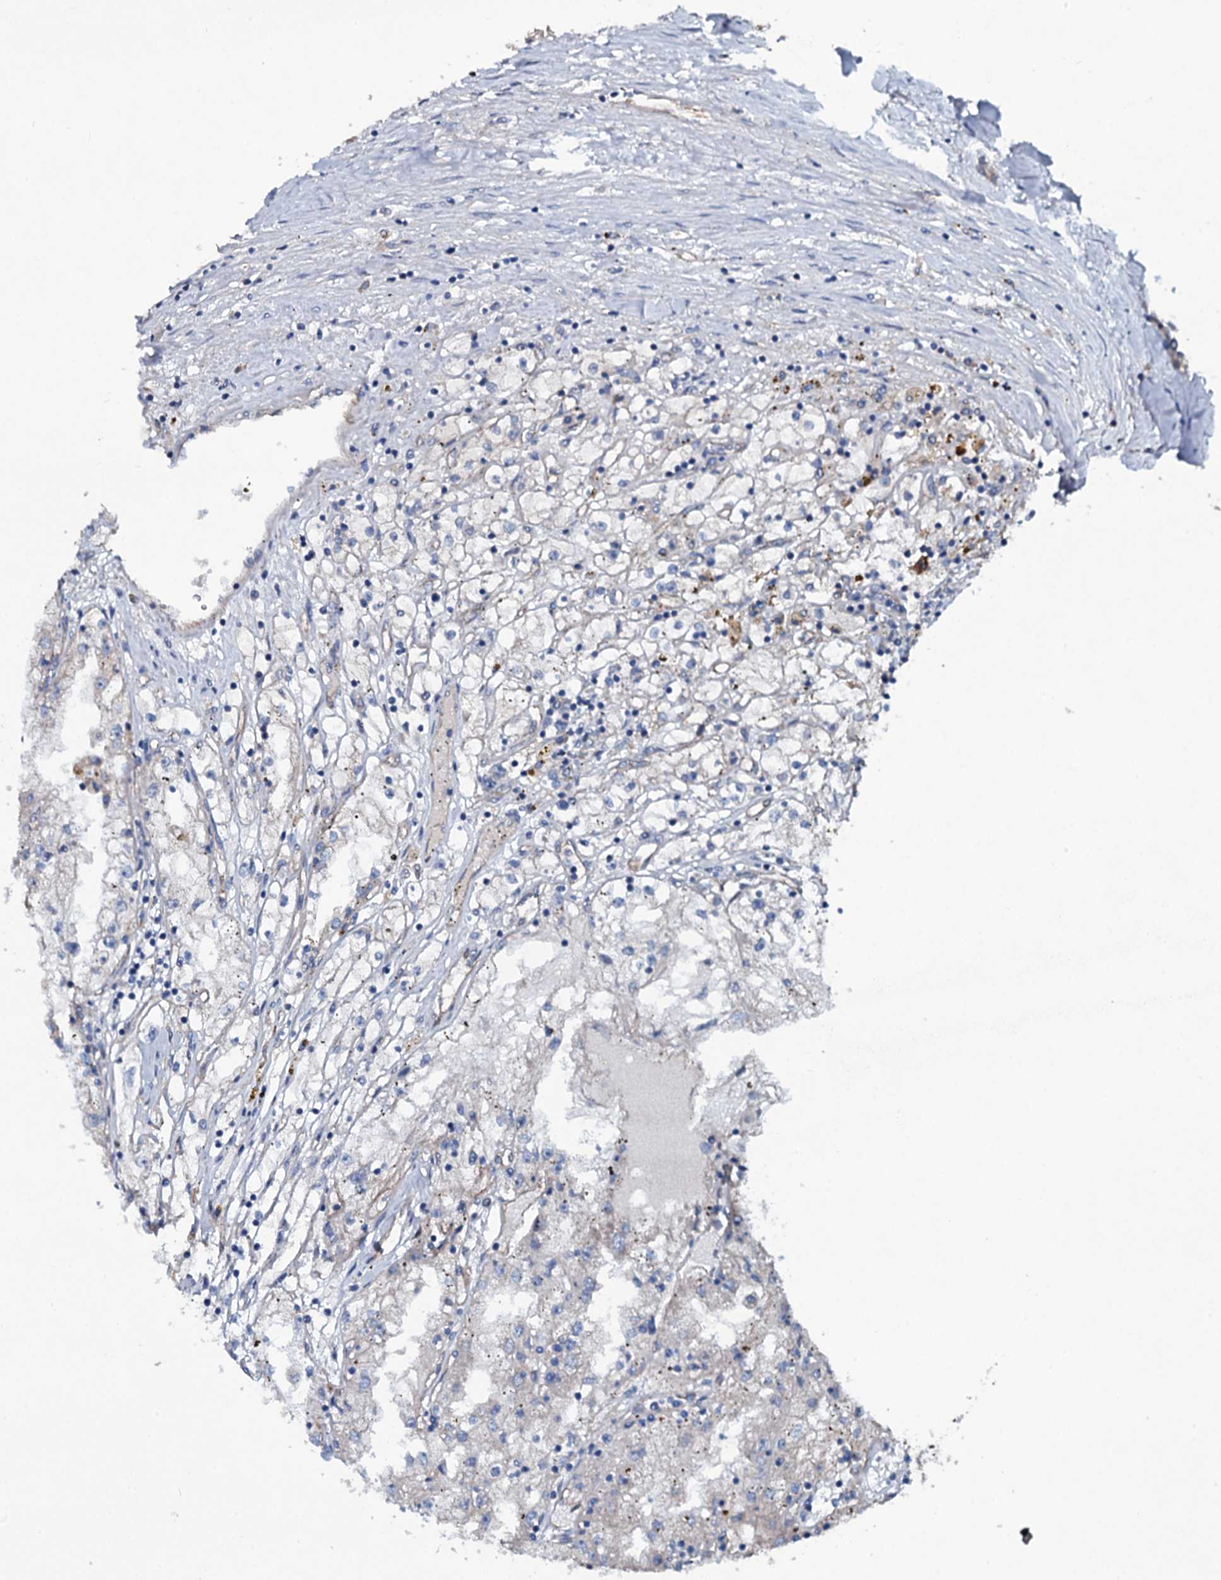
{"staining": {"intensity": "weak", "quantity": "<25%", "location": "cytoplasmic/membranous"}, "tissue": "renal cancer", "cell_type": "Tumor cells", "image_type": "cancer", "snomed": [{"axis": "morphology", "description": "Adenocarcinoma, NOS"}, {"axis": "topography", "description": "Kidney"}], "caption": "Immunohistochemistry (IHC) photomicrograph of renal cancer stained for a protein (brown), which displays no positivity in tumor cells. (Brightfield microscopy of DAB (3,3'-diaminobenzidine) immunohistochemistry at high magnification).", "gene": "DMAC2", "patient": {"sex": "male", "age": 56}}